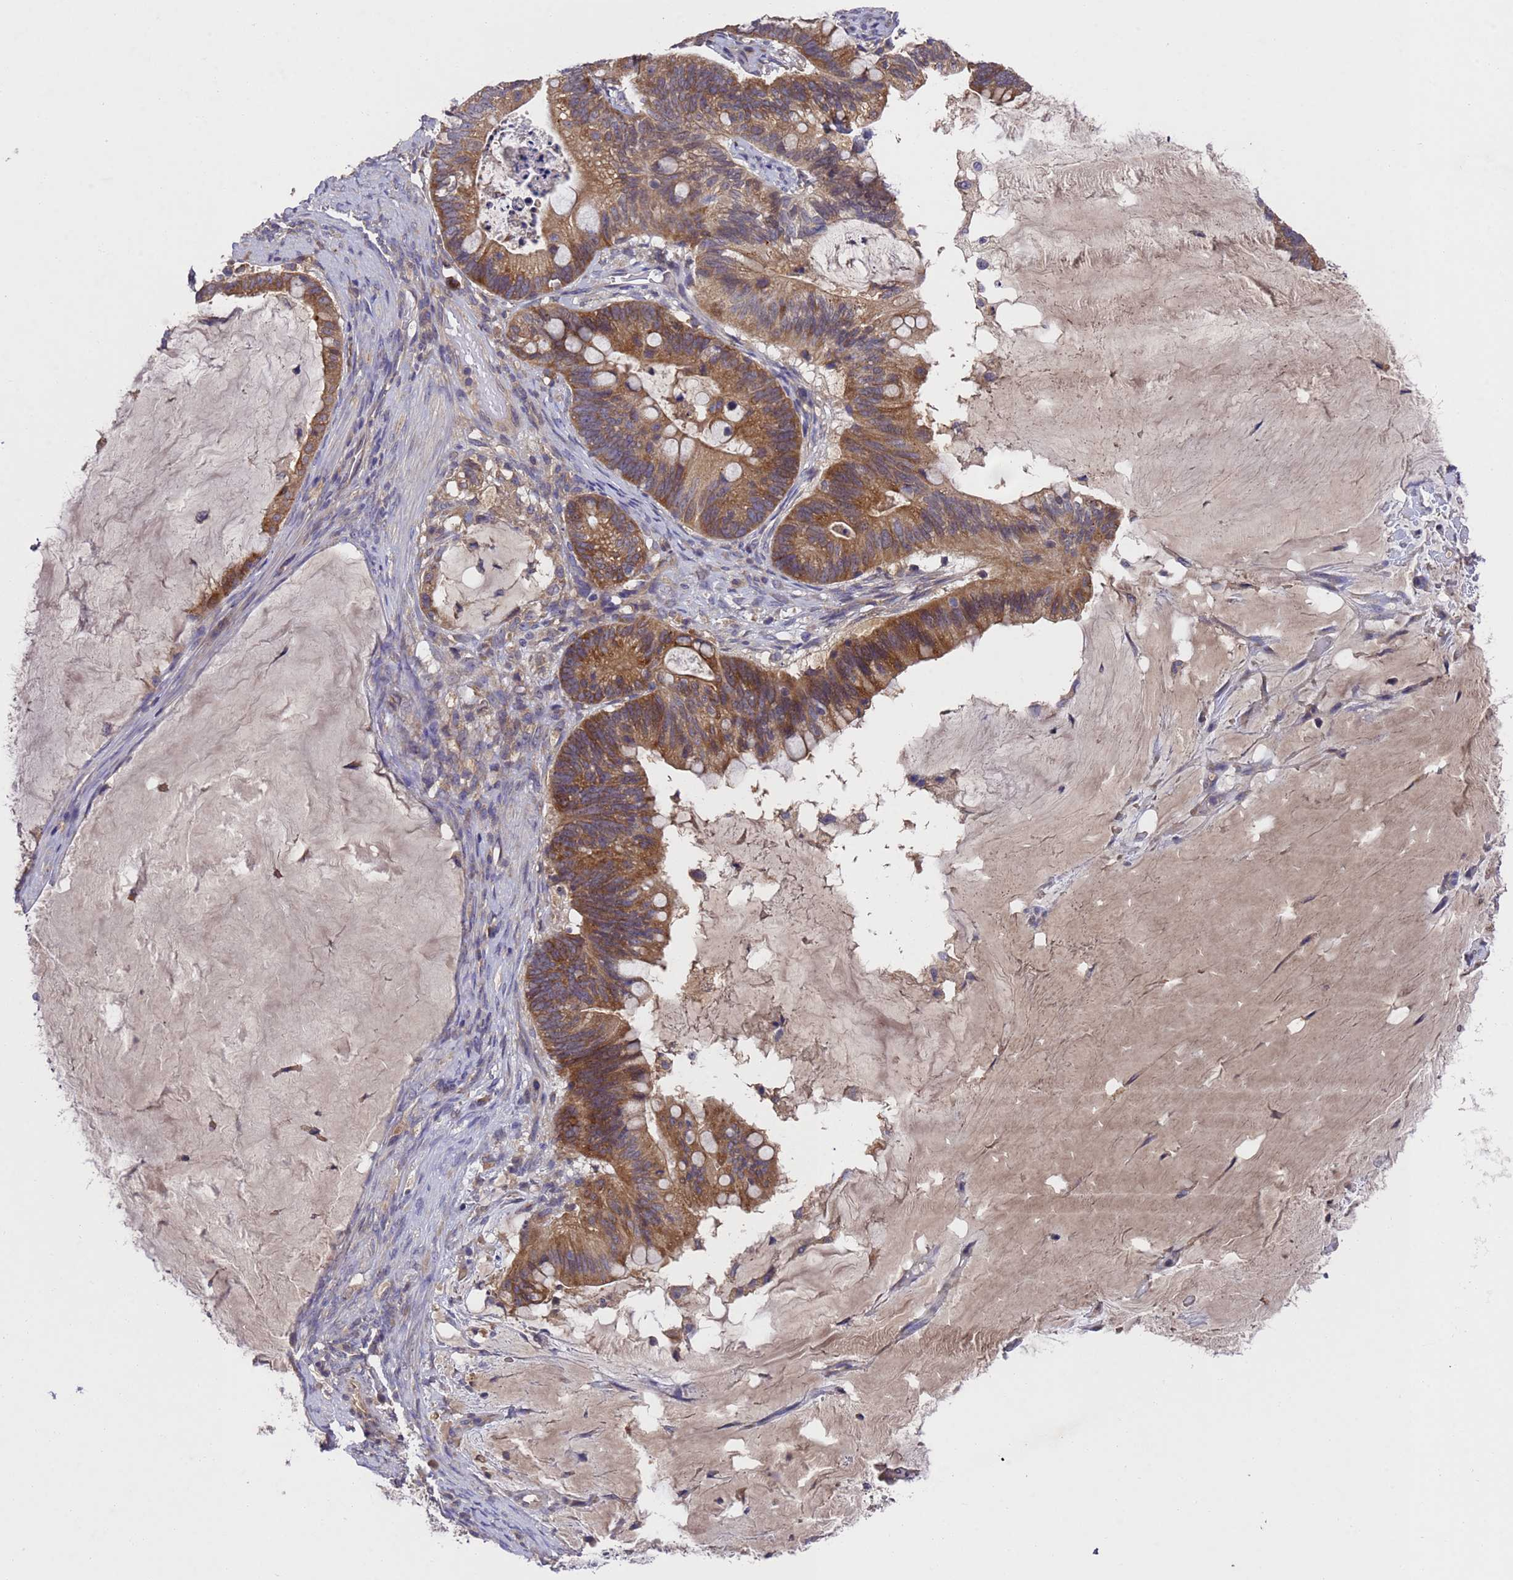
{"staining": {"intensity": "moderate", "quantity": ">75%", "location": "cytoplasmic/membranous"}, "tissue": "ovarian cancer", "cell_type": "Tumor cells", "image_type": "cancer", "snomed": [{"axis": "morphology", "description": "Cystadenocarcinoma, mucinous, NOS"}, {"axis": "topography", "description": "Ovary"}], "caption": "Ovarian mucinous cystadenocarcinoma stained with DAB immunohistochemistry displays medium levels of moderate cytoplasmic/membranous positivity in approximately >75% of tumor cells.", "gene": "DCAF12L2", "patient": {"sex": "female", "age": 61}}